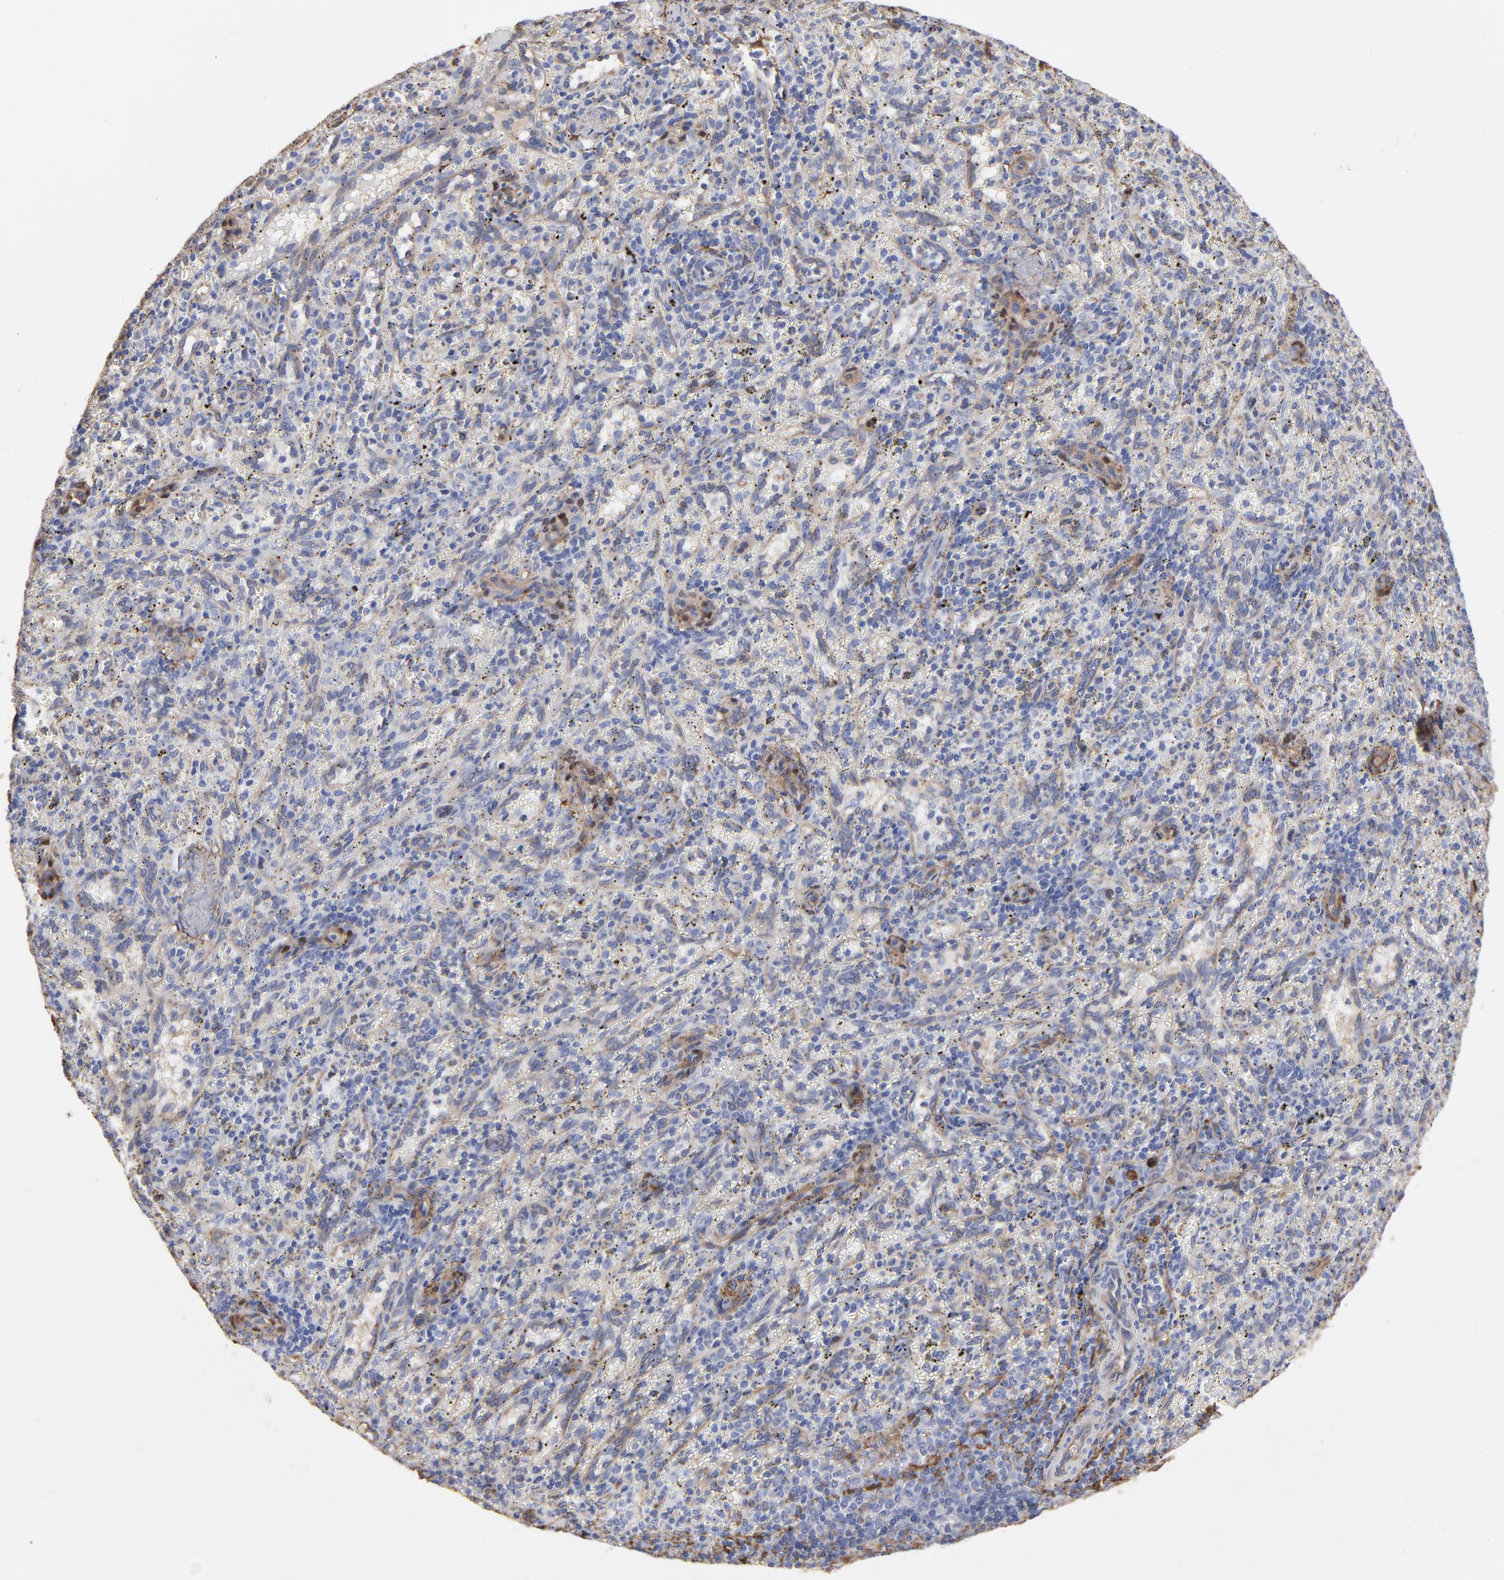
{"staining": {"intensity": "negative", "quantity": "none", "location": "none"}, "tissue": "spleen", "cell_type": "Cells in red pulp", "image_type": "normal", "snomed": [{"axis": "morphology", "description": "Normal tissue, NOS"}, {"axis": "topography", "description": "Spleen"}], "caption": "The image displays no staining of cells in red pulp in normal spleen.", "gene": "CILP", "patient": {"sex": "female", "age": 10}}